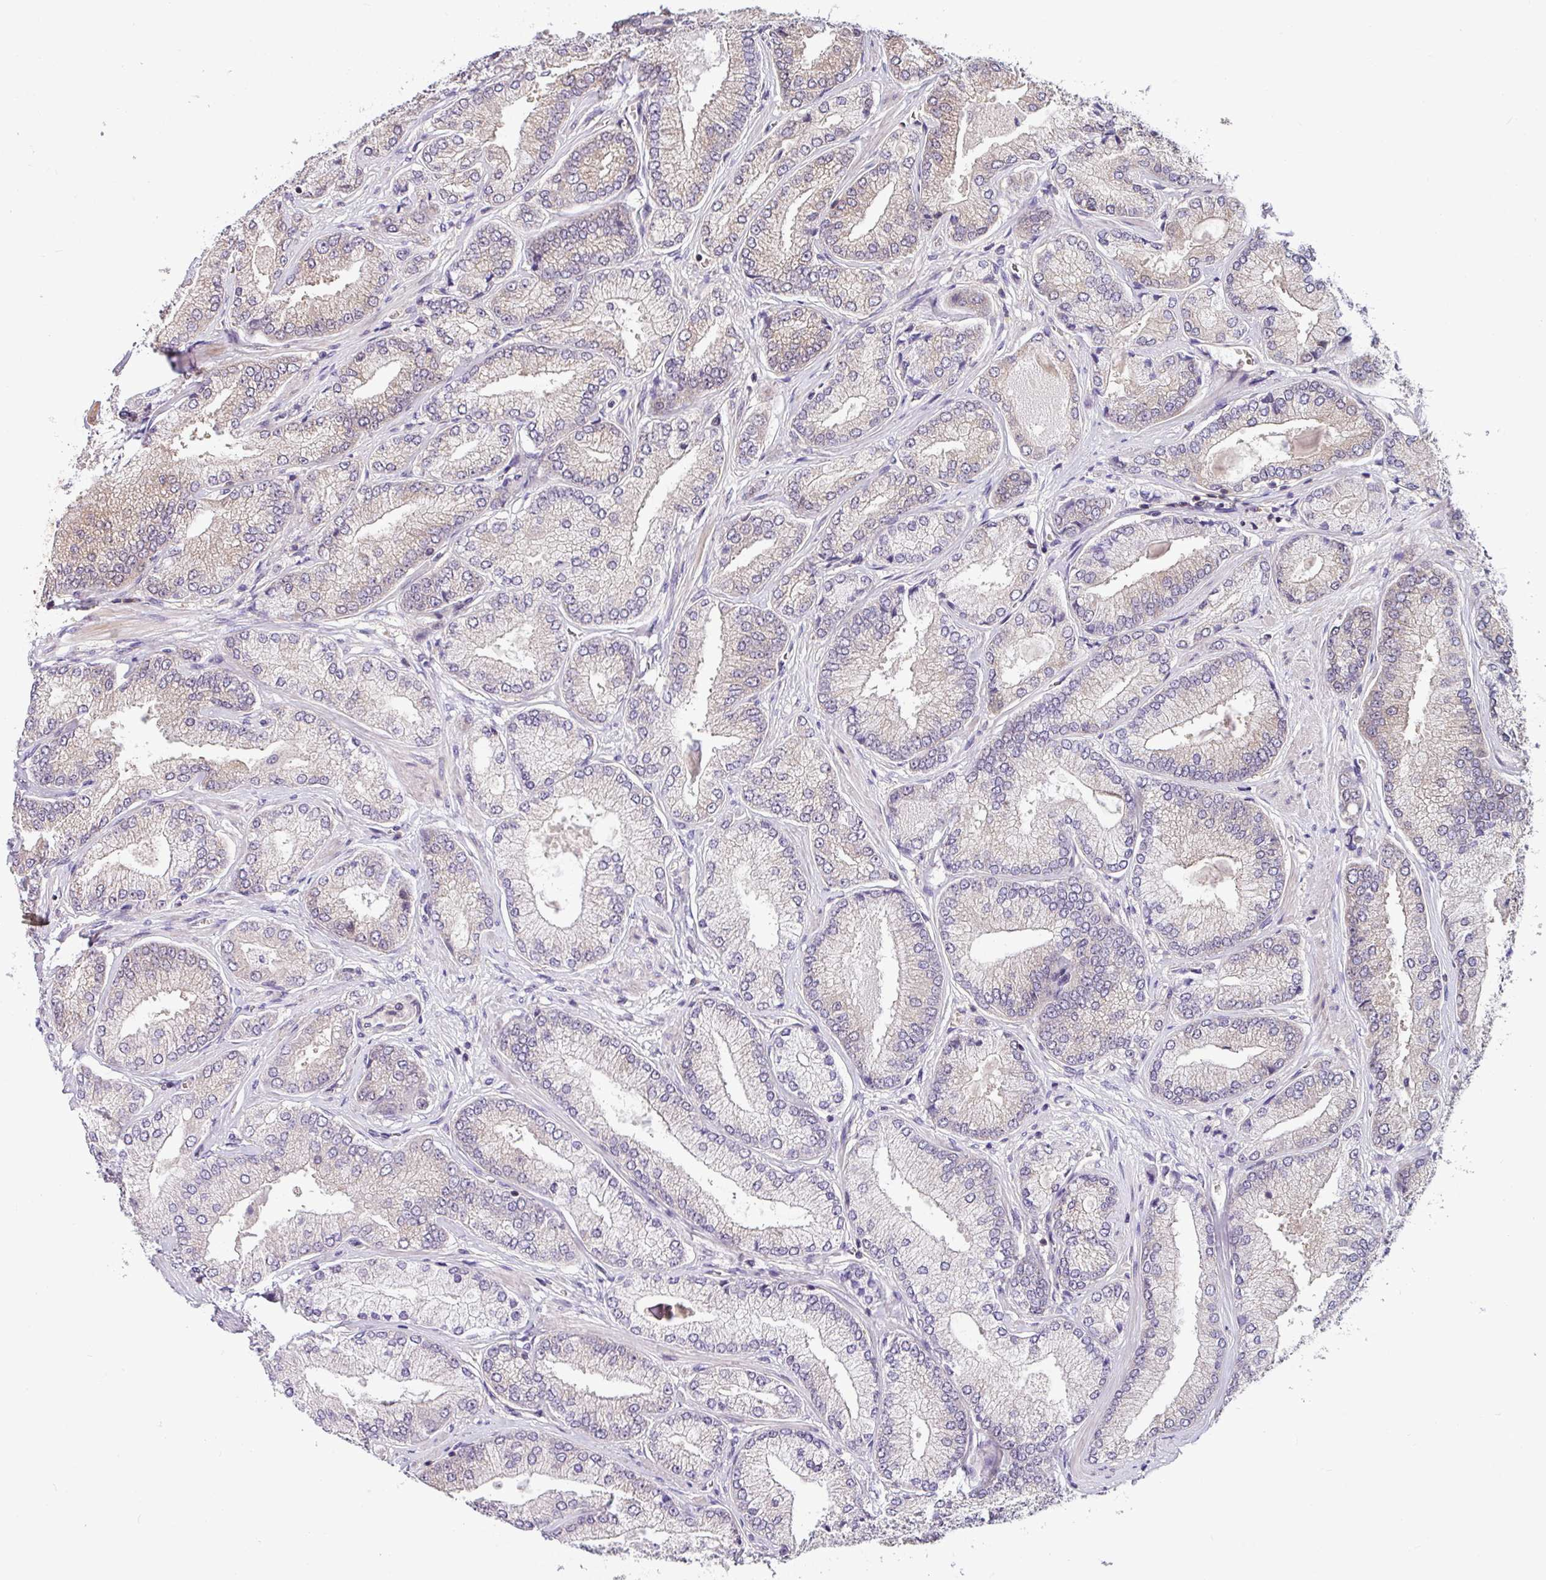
{"staining": {"intensity": "weak", "quantity": "<25%", "location": "cytoplasmic/membranous"}, "tissue": "prostate cancer", "cell_type": "Tumor cells", "image_type": "cancer", "snomed": [{"axis": "morphology", "description": "Adenocarcinoma, High grade"}, {"axis": "topography", "description": "Prostate"}], "caption": "Immunohistochemistry image of human prostate cancer stained for a protein (brown), which displays no expression in tumor cells.", "gene": "SHB", "patient": {"sex": "male", "age": 68}}